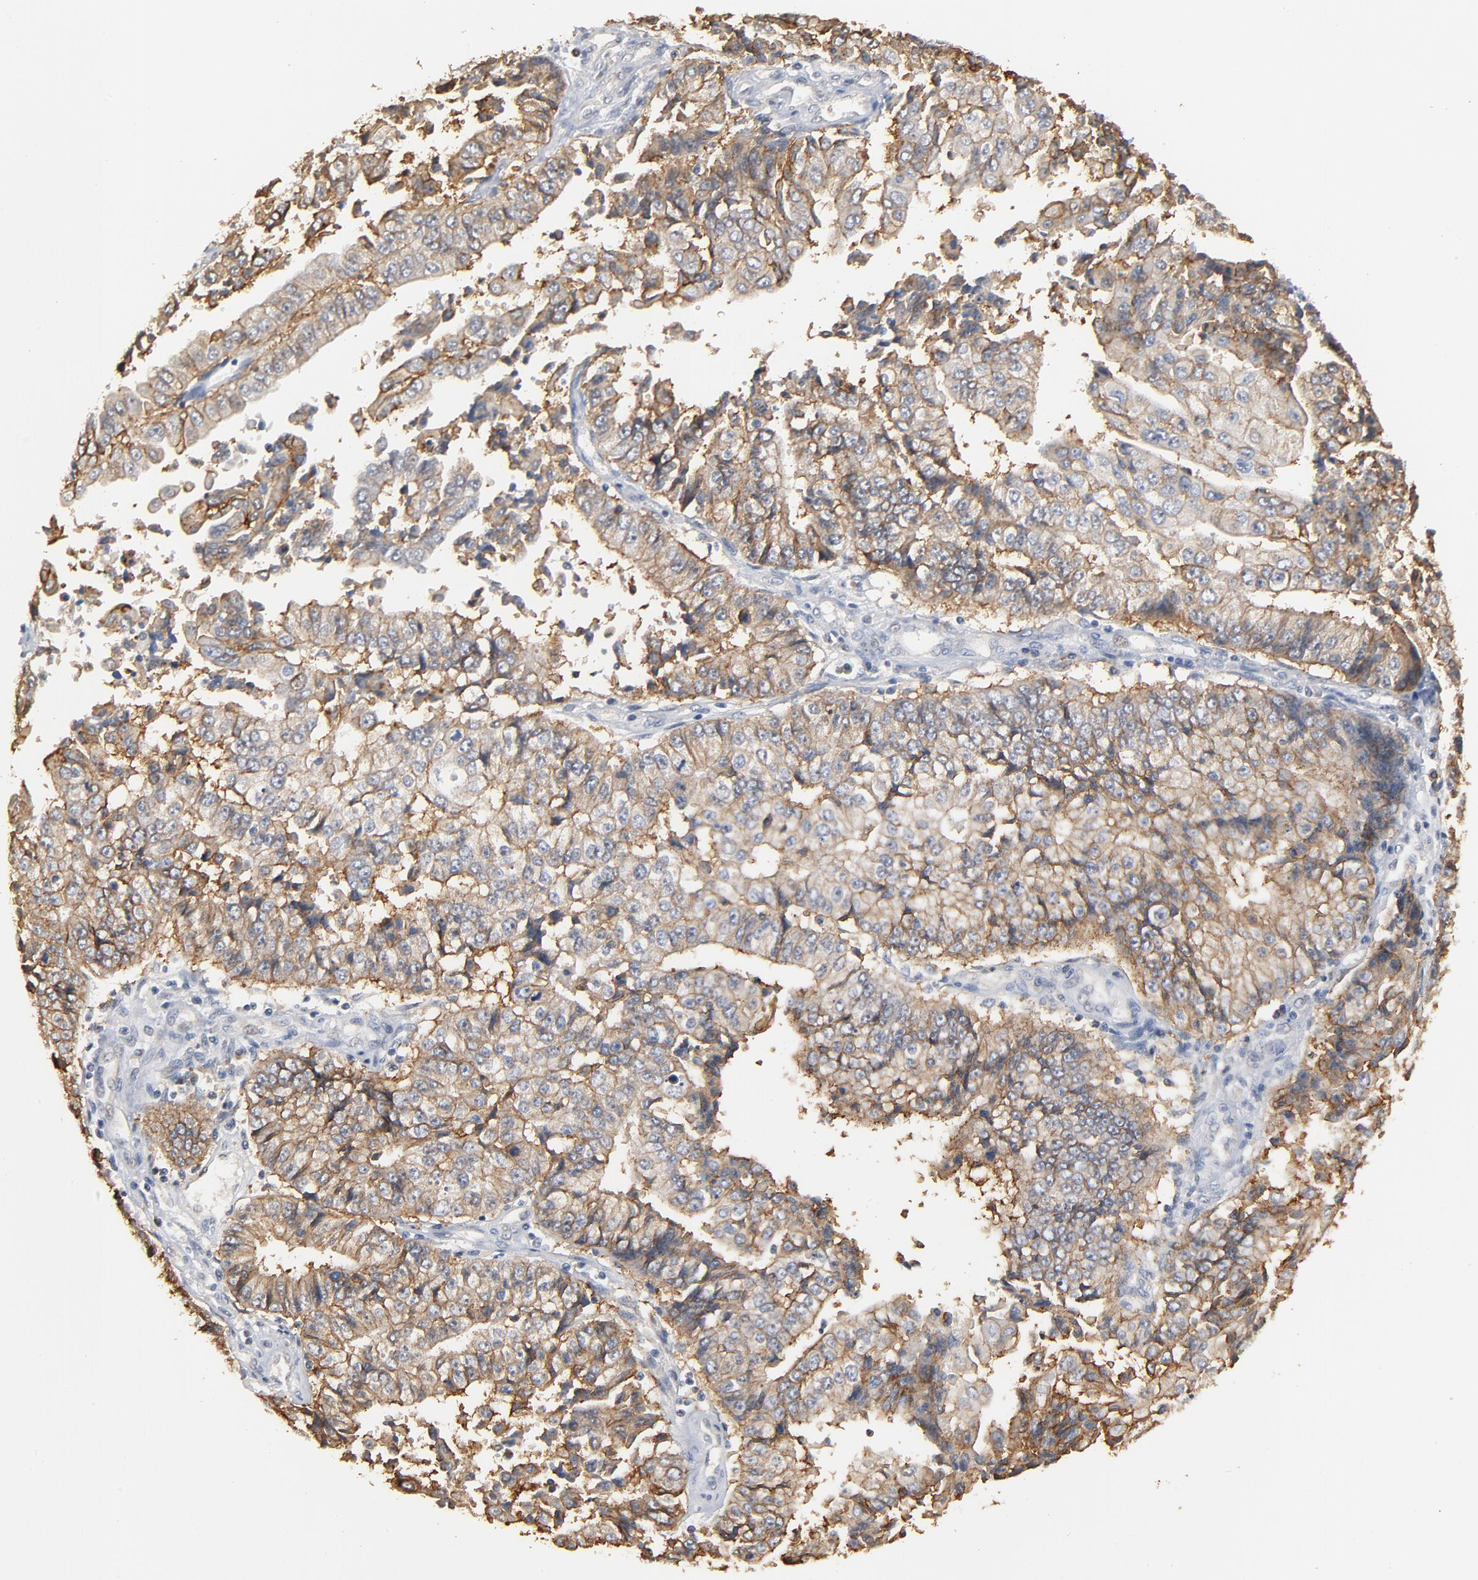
{"staining": {"intensity": "weak", "quantity": ">75%", "location": "cytoplasmic/membranous"}, "tissue": "endometrial cancer", "cell_type": "Tumor cells", "image_type": "cancer", "snomed": [{"axis": "morphology", "description": "Adenocarcinoma, NOS"}, {"axis": "topography", "description": "Endometrium"}], "caption": "A low amount of weak cytoplasmic/membranous staining is present in about >75% of tumor cells in endometrial adenocarcinoma tissue.", "gene": "EPCAM", "patient": {"sex": "female", "age": 75}}